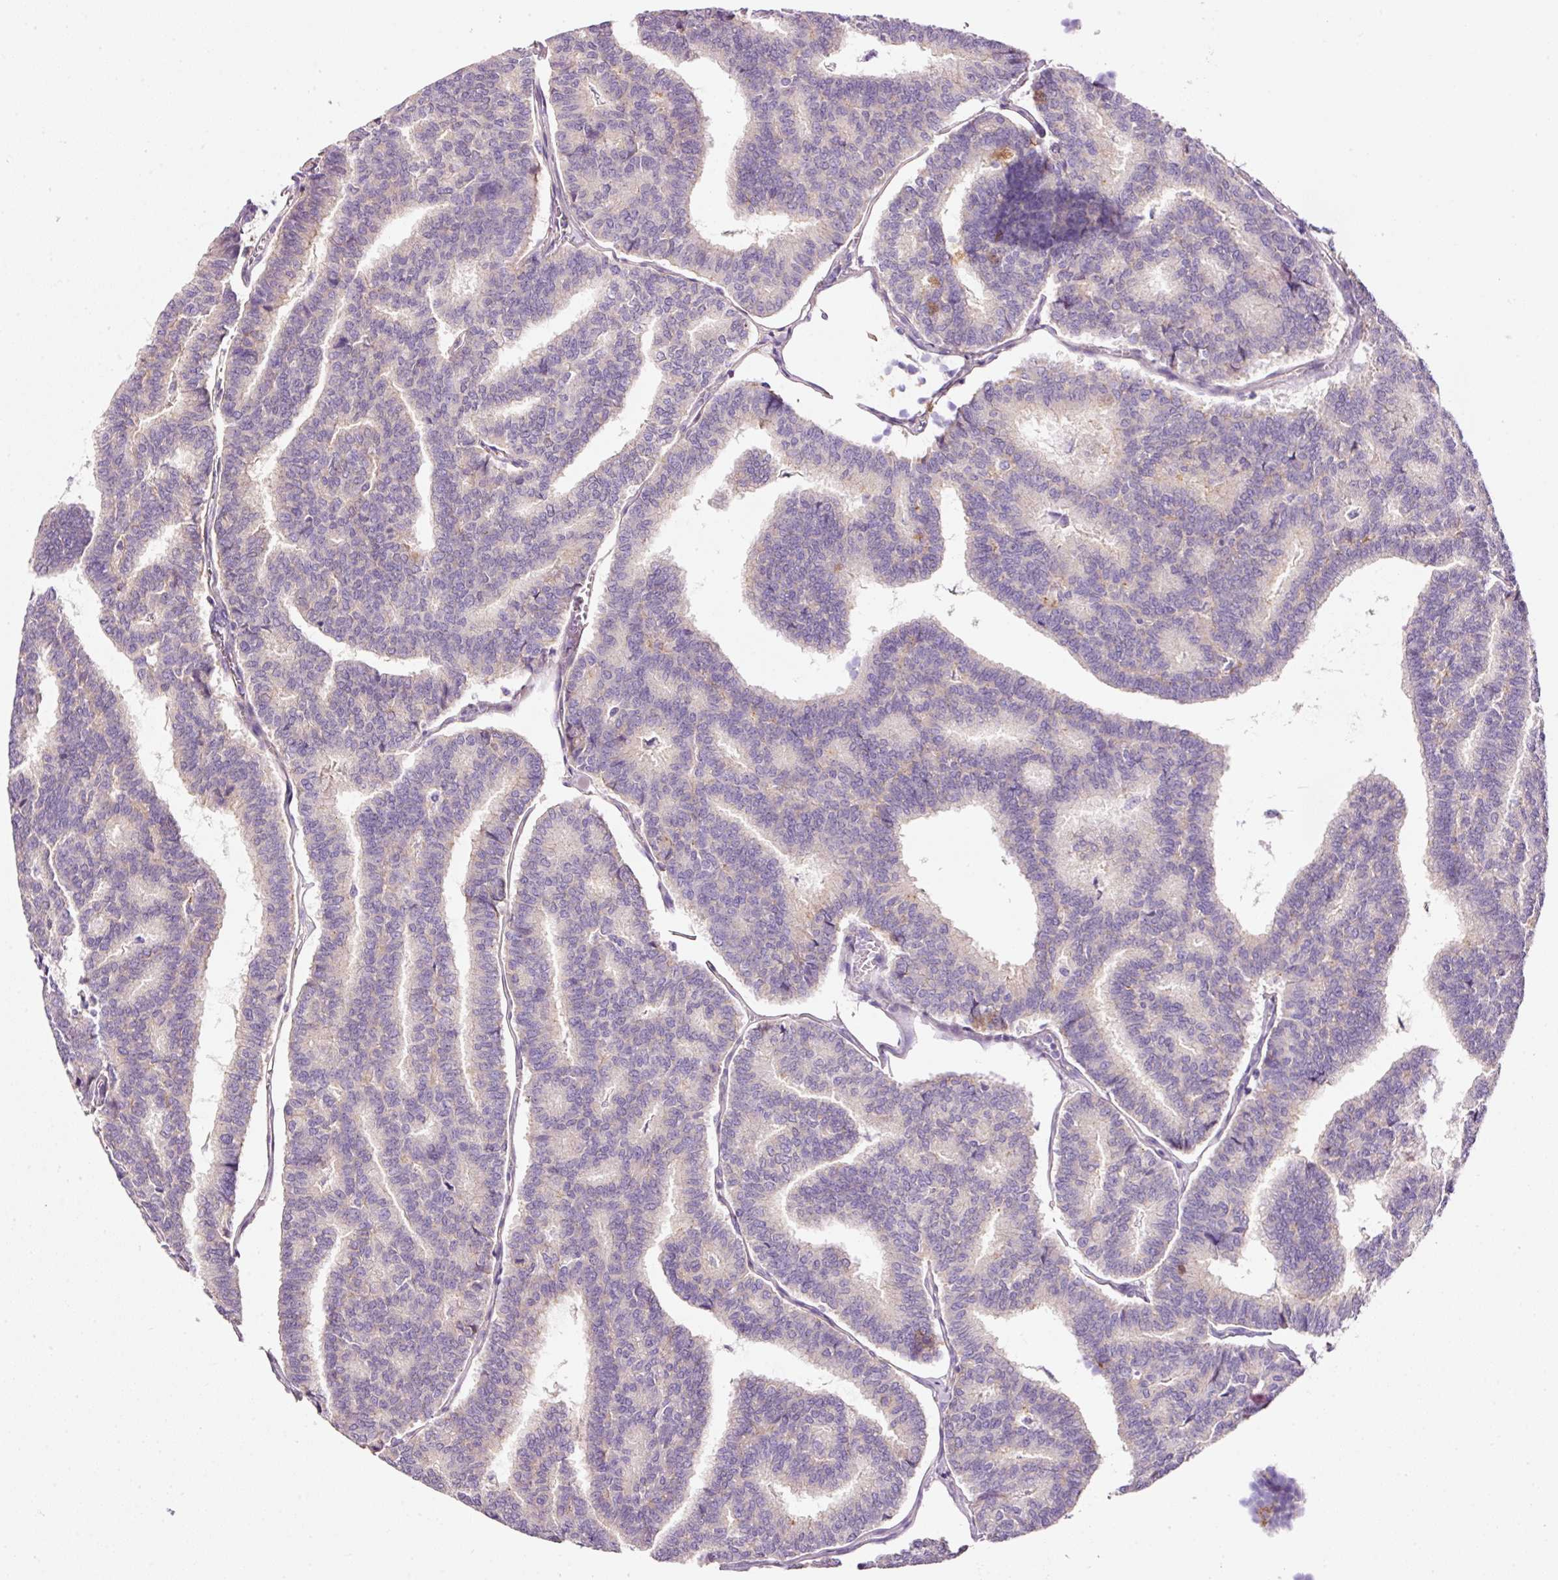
{"staining": {"intensity": "negative", "quantity": "none", "location": "none"}, "tissue": "thyroid cancer", "cell_type": "Tumor cells", "image_type": "cancer", "snomed": [{"axis": "morphology", "description": "Papillary adenocarcinoma, NOS"}, {"axis": "topography", "description": "Thyroid gland"}], "caption": "A histopathology image of human thyroid cancer is negative for staining in tumor cells.", "gene": "SOS2", "patient": {"sex": "female", "age": 35}}